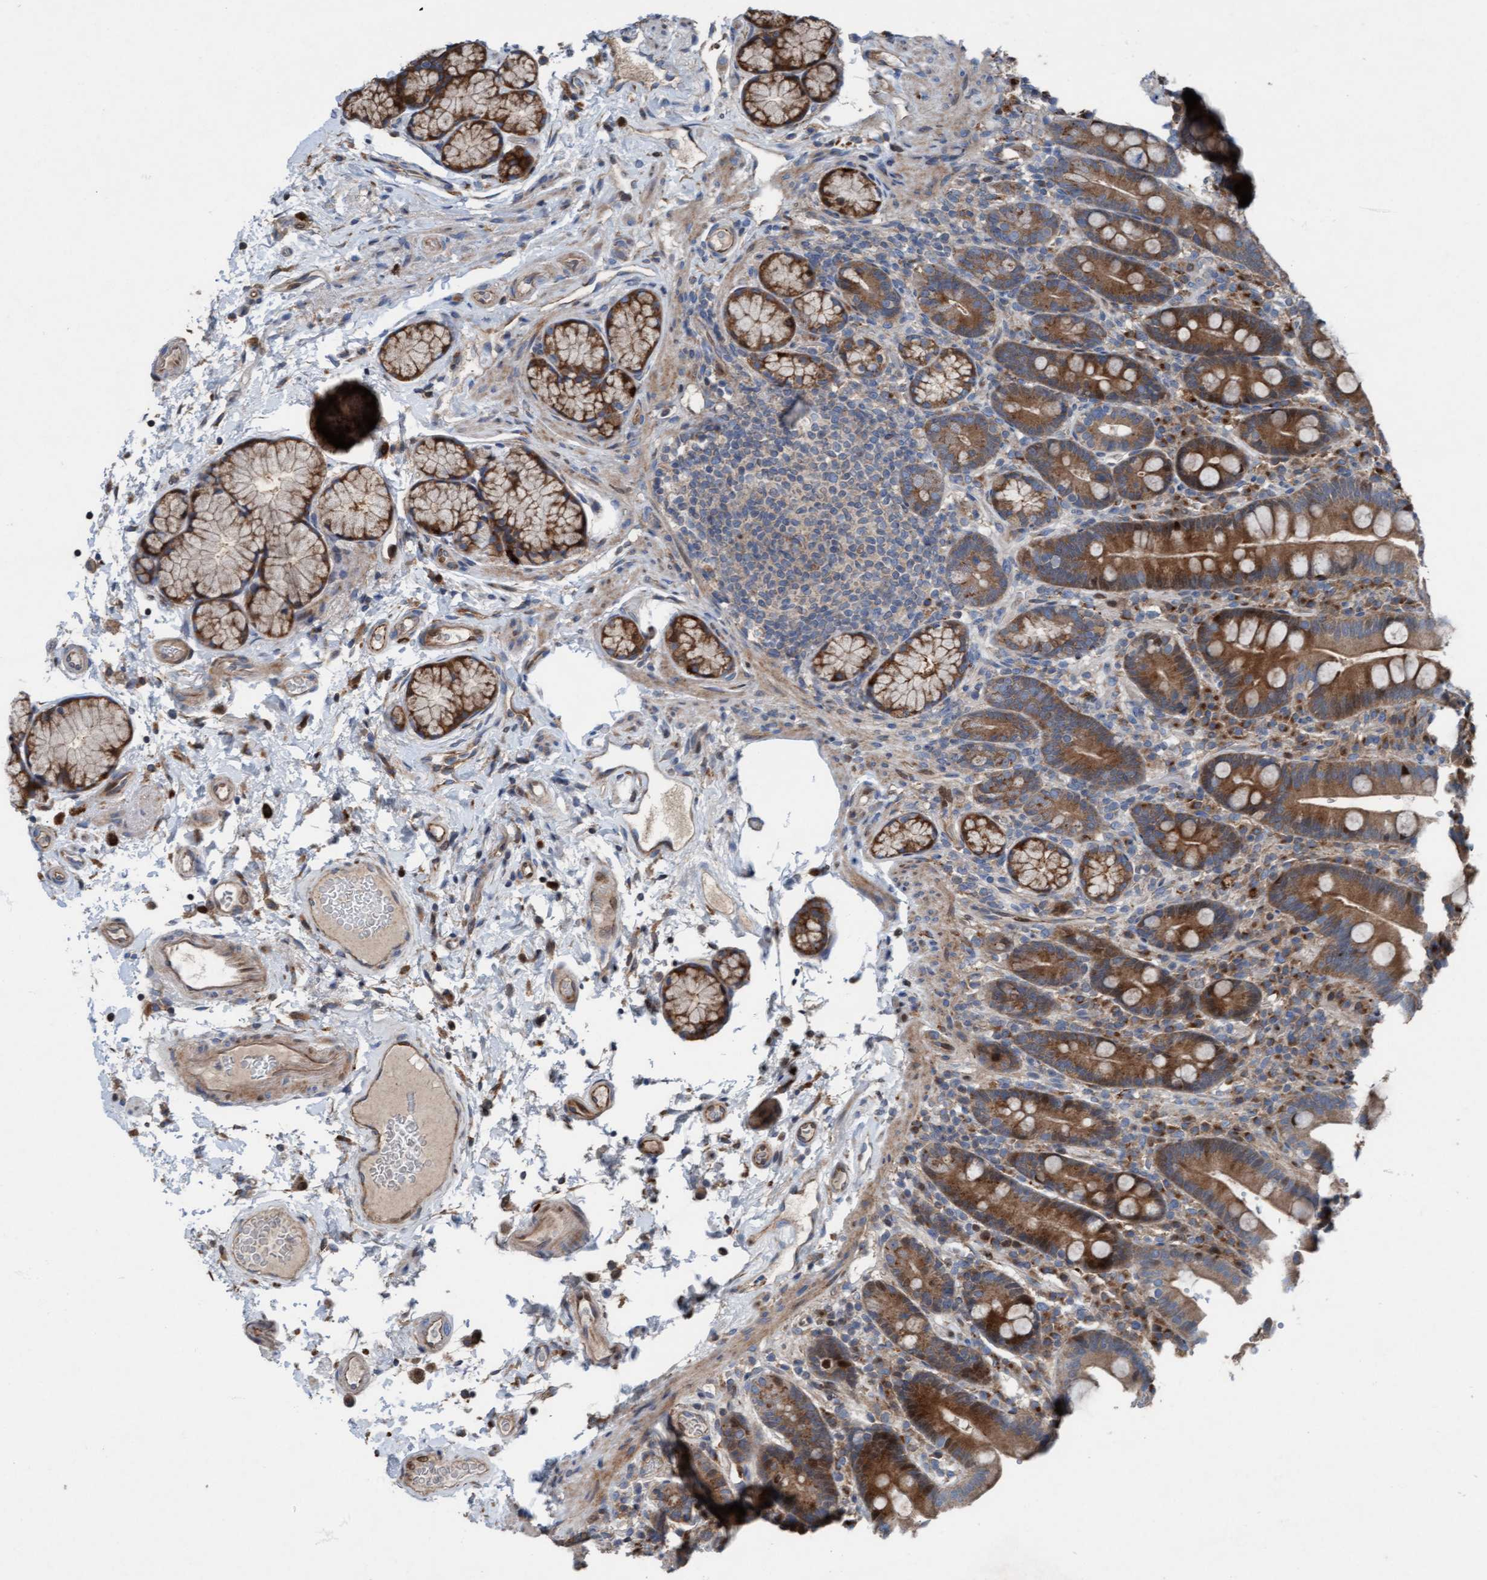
{"staining": {"intensity": "moderate", "quantity": ">75%", "location": "cytoplasmic/membranous"}, "tissue": "duodenum", "cell_type": "Glandular cells", "image_type": "normal", "snomed": [{"axis": "morphology", "description": "Normal tissue, NOS"}, {"axis": "topography", "description": "Small intestine, NOS"}], "caption": "Glandular cells display medium levels of moderate cytoplasmic/membranous positivity in approximately >75% of cells in benign human duodenum. The staining was performed using DAB, with brown indicating positive protein expression. Nuclei are stained blue with hematoxylin.", "gene": "KLHL26", "patient": {"sex": "female", "age": 71}}